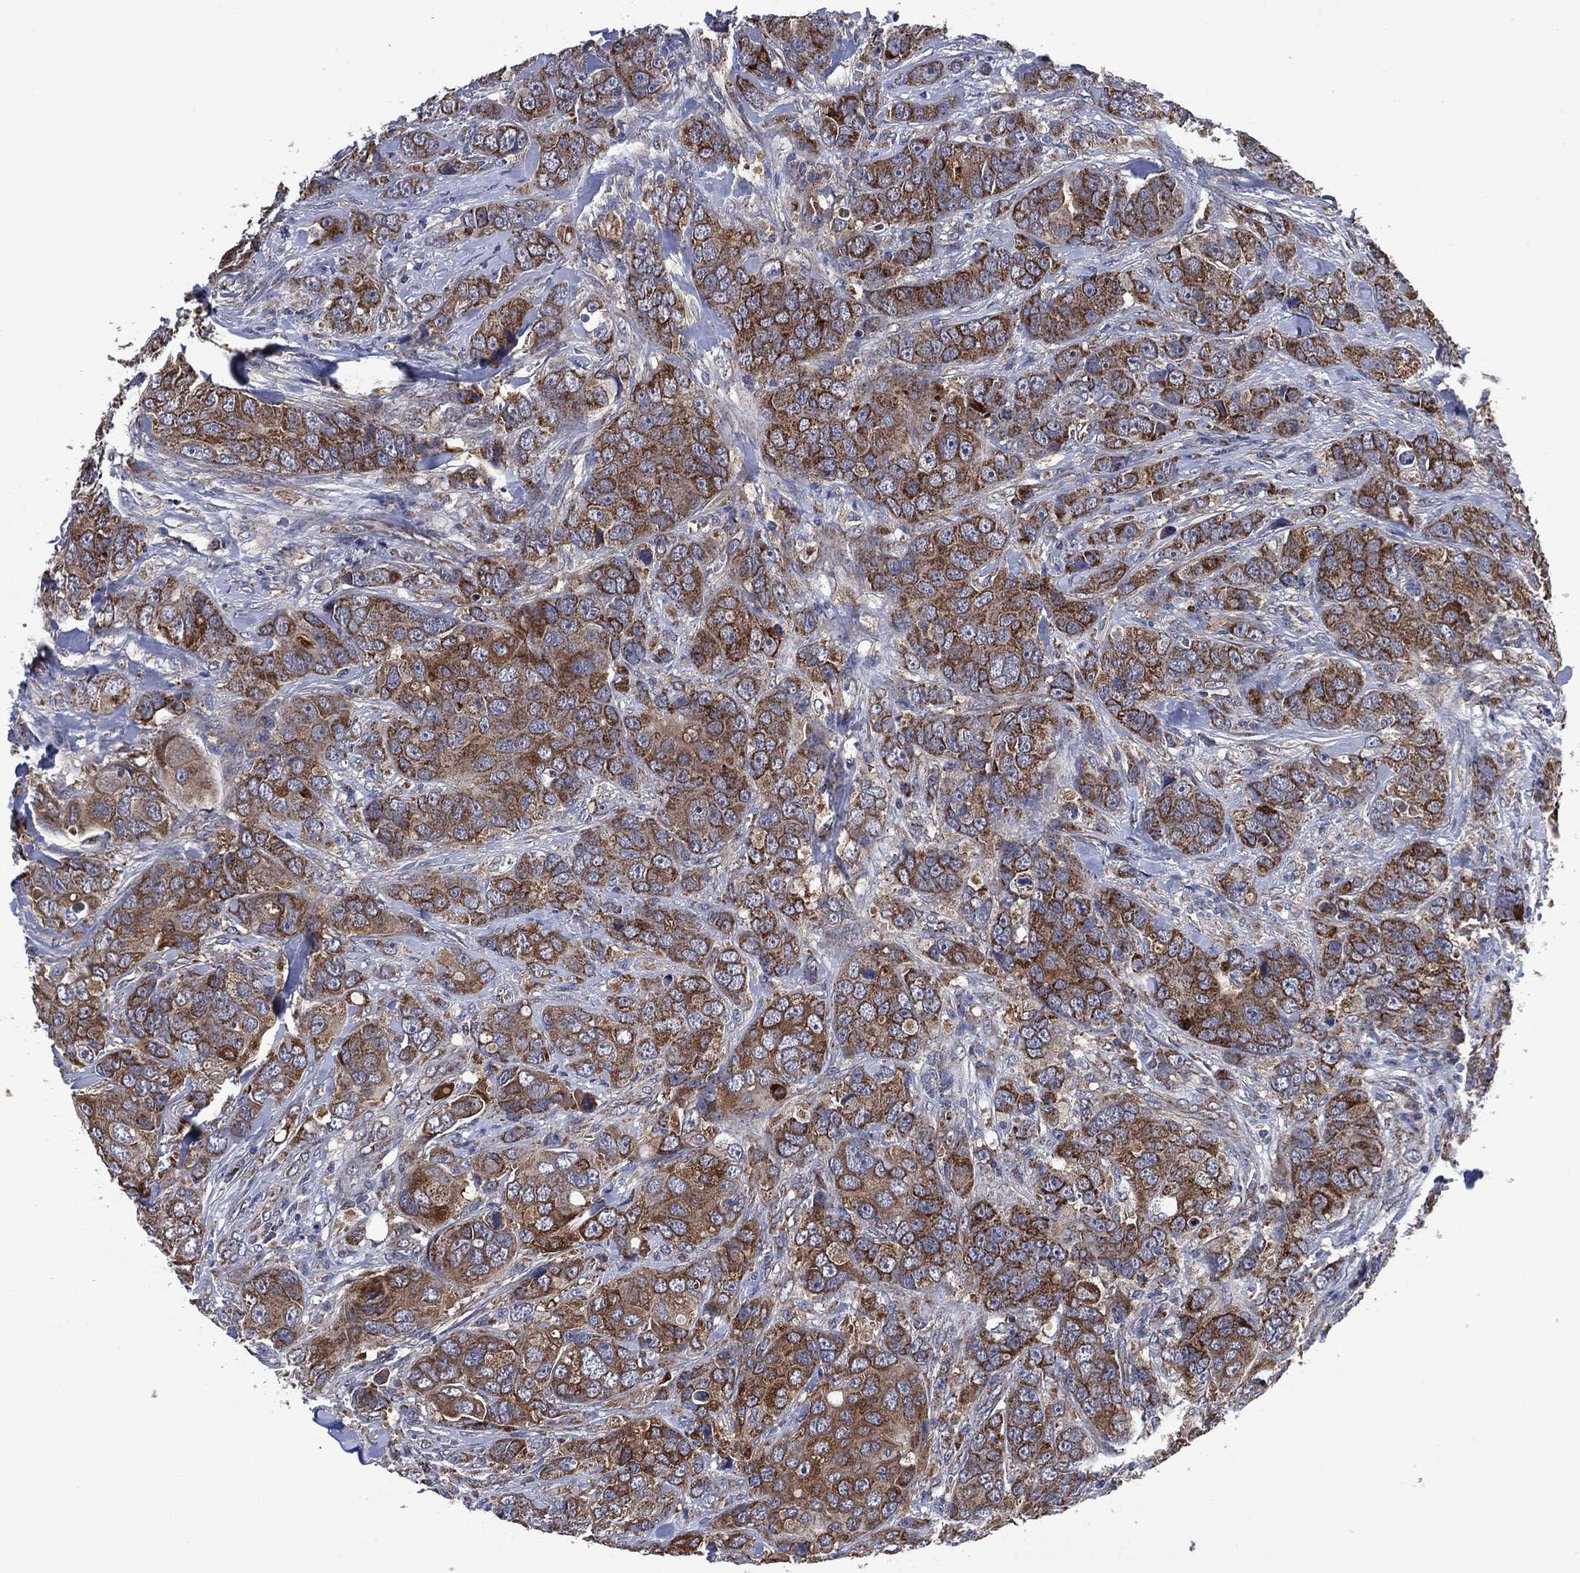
{"staining": {"intensity": "moderate", "quantity": ">75%", "location": "cytoplasmic/membranous"}, "tissue": "breast cancer", "cell_type": "Tumor cells", "image_type": "cancer", "snomed": [{"axis": "morphology", "description": "Duct carcinoma"}, {"axis": "topography", "description": "Breast"}], "caption": "IHC (DAB (3,3'-diaminobenzidine)) staining of human breast invasive ductal carcinoma displays moderate cytoplasmic/membranous protein positivity in about >75% of tumor cells. (DAB (3,3'-diaminobenzidine) = brown stain, brightfield microscopy at high magnification).", "gene": "HTD2", "patient": {"sex": "female", "age": 43}}